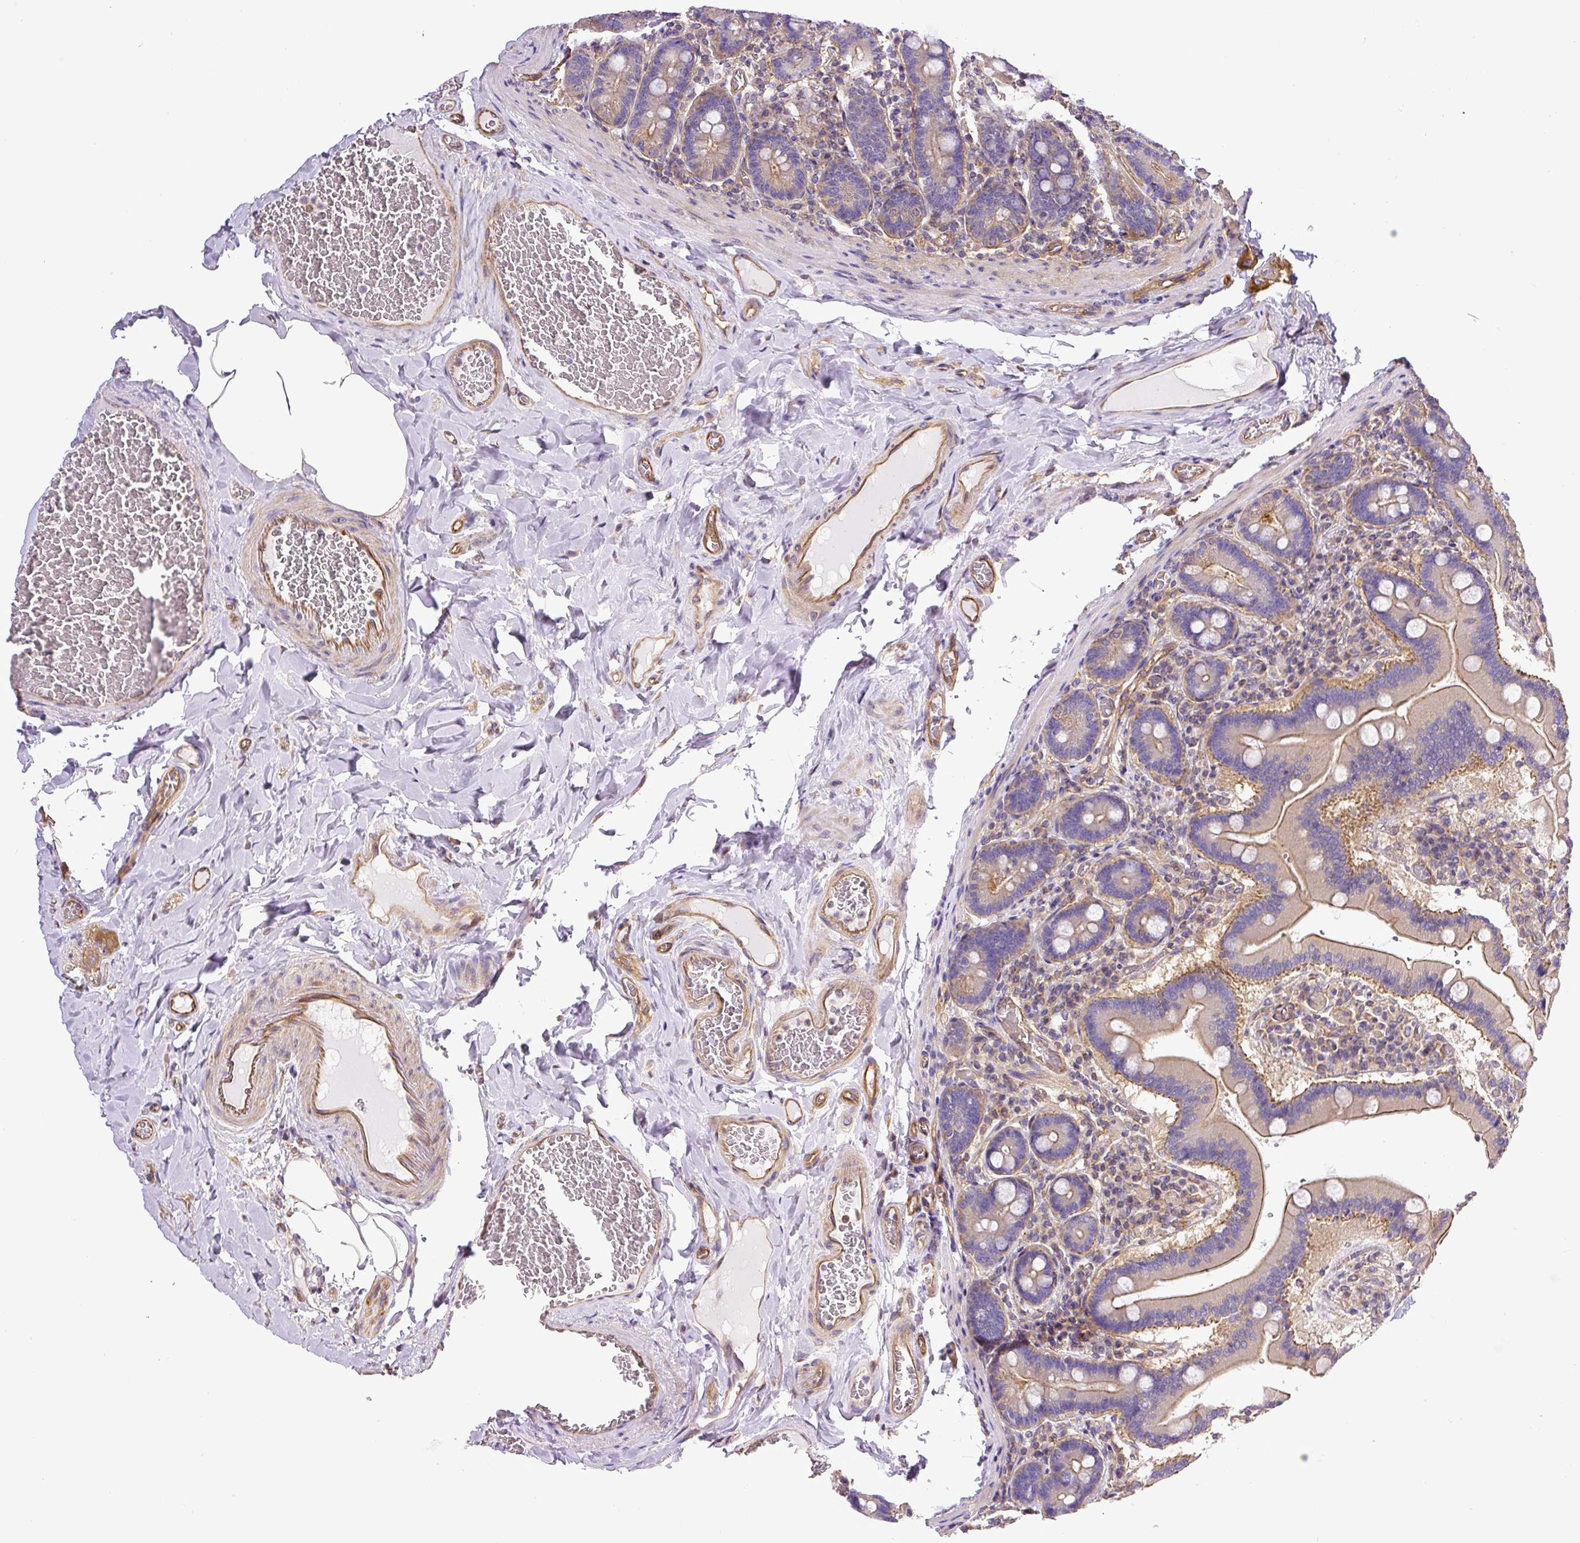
{"staining": {"intensity": "moderate", "quantity": "25%-75%", "location": "cytoplasmic/membranous"}, "tissue": "duodenum", "cell_type": "Glandular cells", "image_type": "normal", "snomed": [{"axis": "morphology", "description": "Normal tissue, NOS"}, {"axis": "topography", "description": "Duodenum"}], "caption": "Moderate cytoplasmic/membranous expression for a protein is seen in approximately 25%-75% of glandular cells of benign duodenum using immunohistochemistry.", "gene": "DCTN1", "patient": {"sex": "female", "age": 62}}